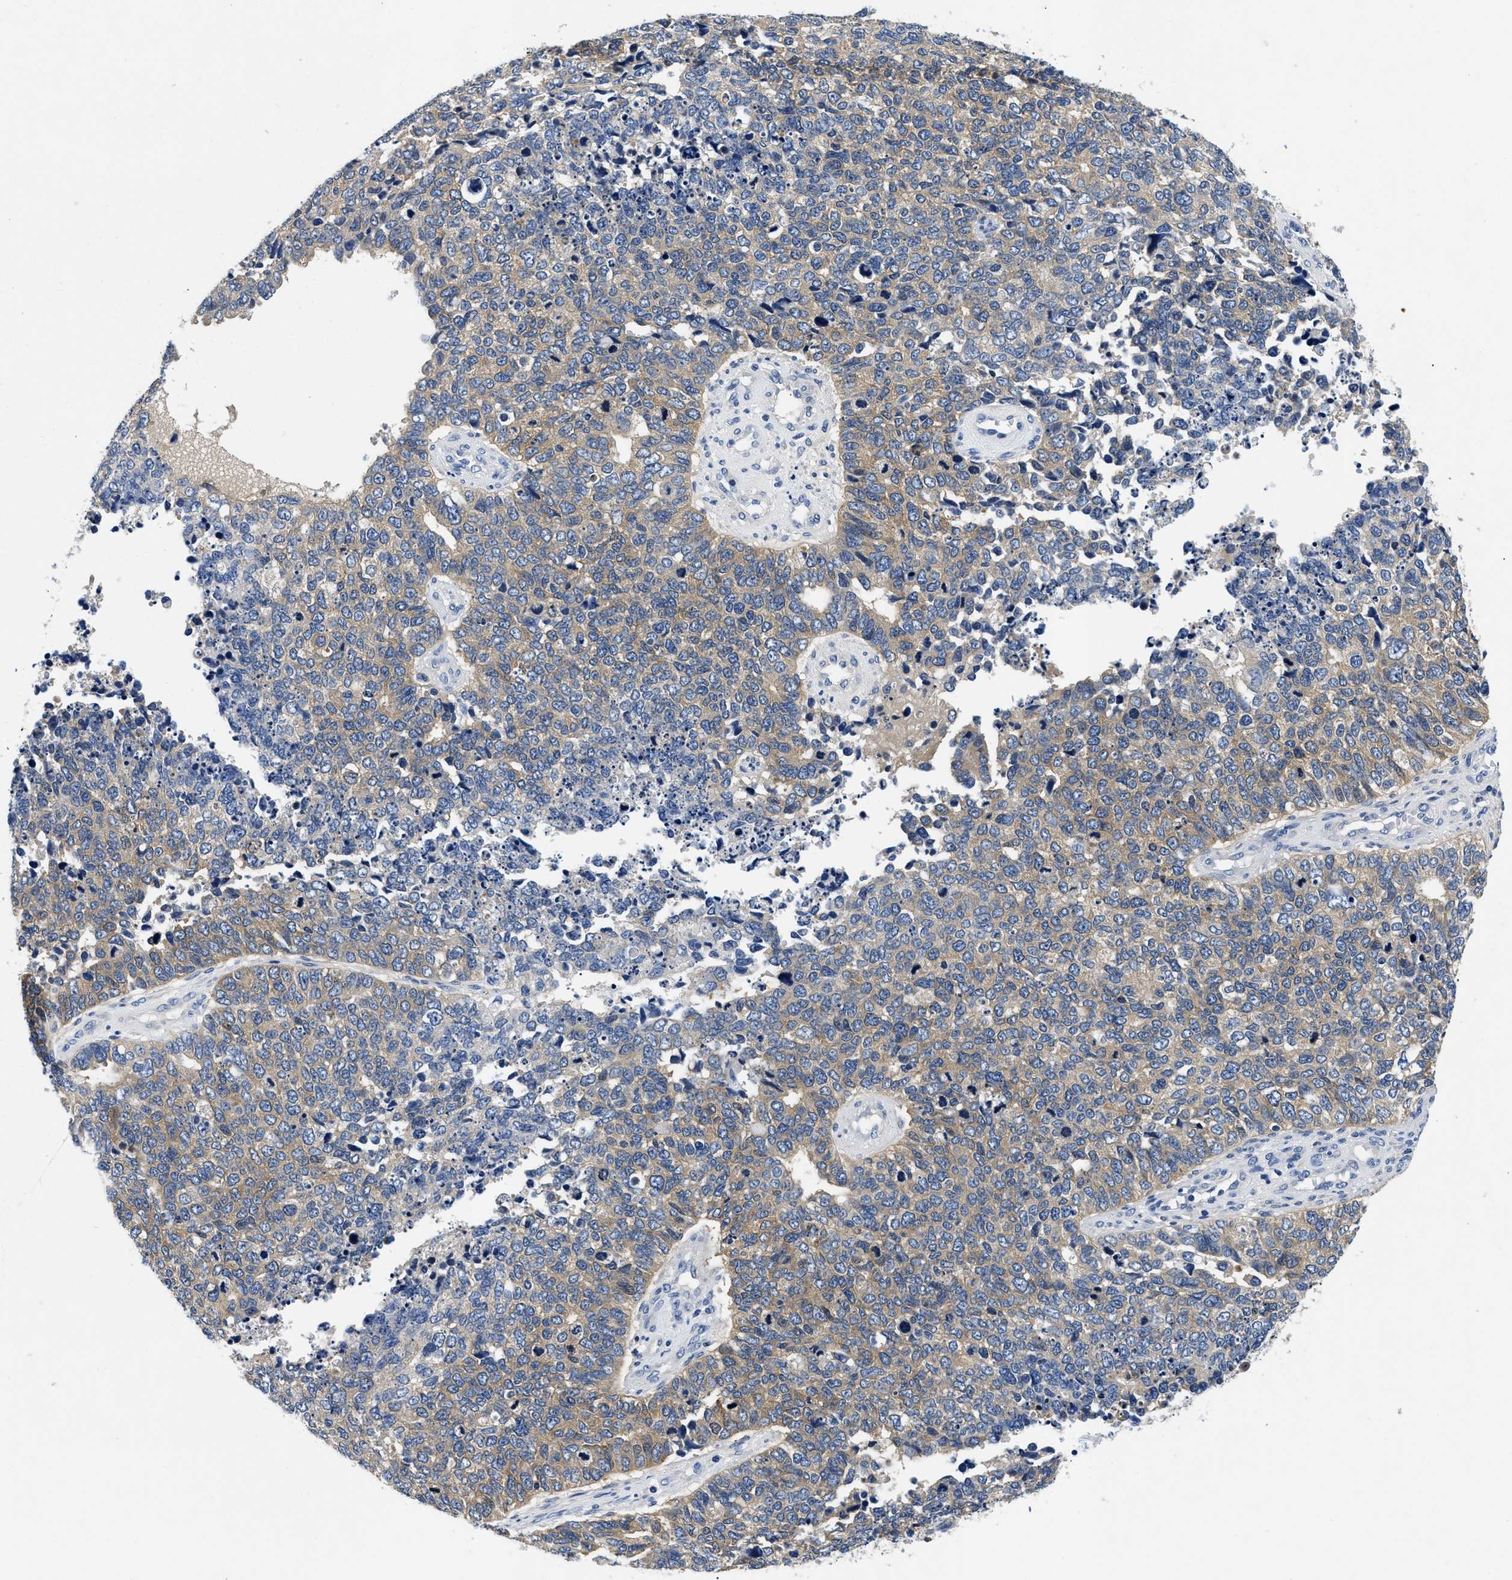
{"staining": {"intensity": "weak", "quantity": ">75%", "location": "cytoplasmic/membranous"}, "tissue": "cervical cancer", "cell_type": "Tumor cells", "image_type": "cancer", "snomed": [{"axis": "morphology", "description": "Squamous cell carcinoma, NOS"}, {"axis": "topography", "description": "Cervix"}], "caption": "A histopathology image showing weak cytoplasmic/membranous staining in approximately >75% of tumor cells in squamous cell carcinoma (cervical), as visualized by brown immunohistochemical staining.", "gene": "MEA1", "patient": {"sex": "female", "age": 63}}